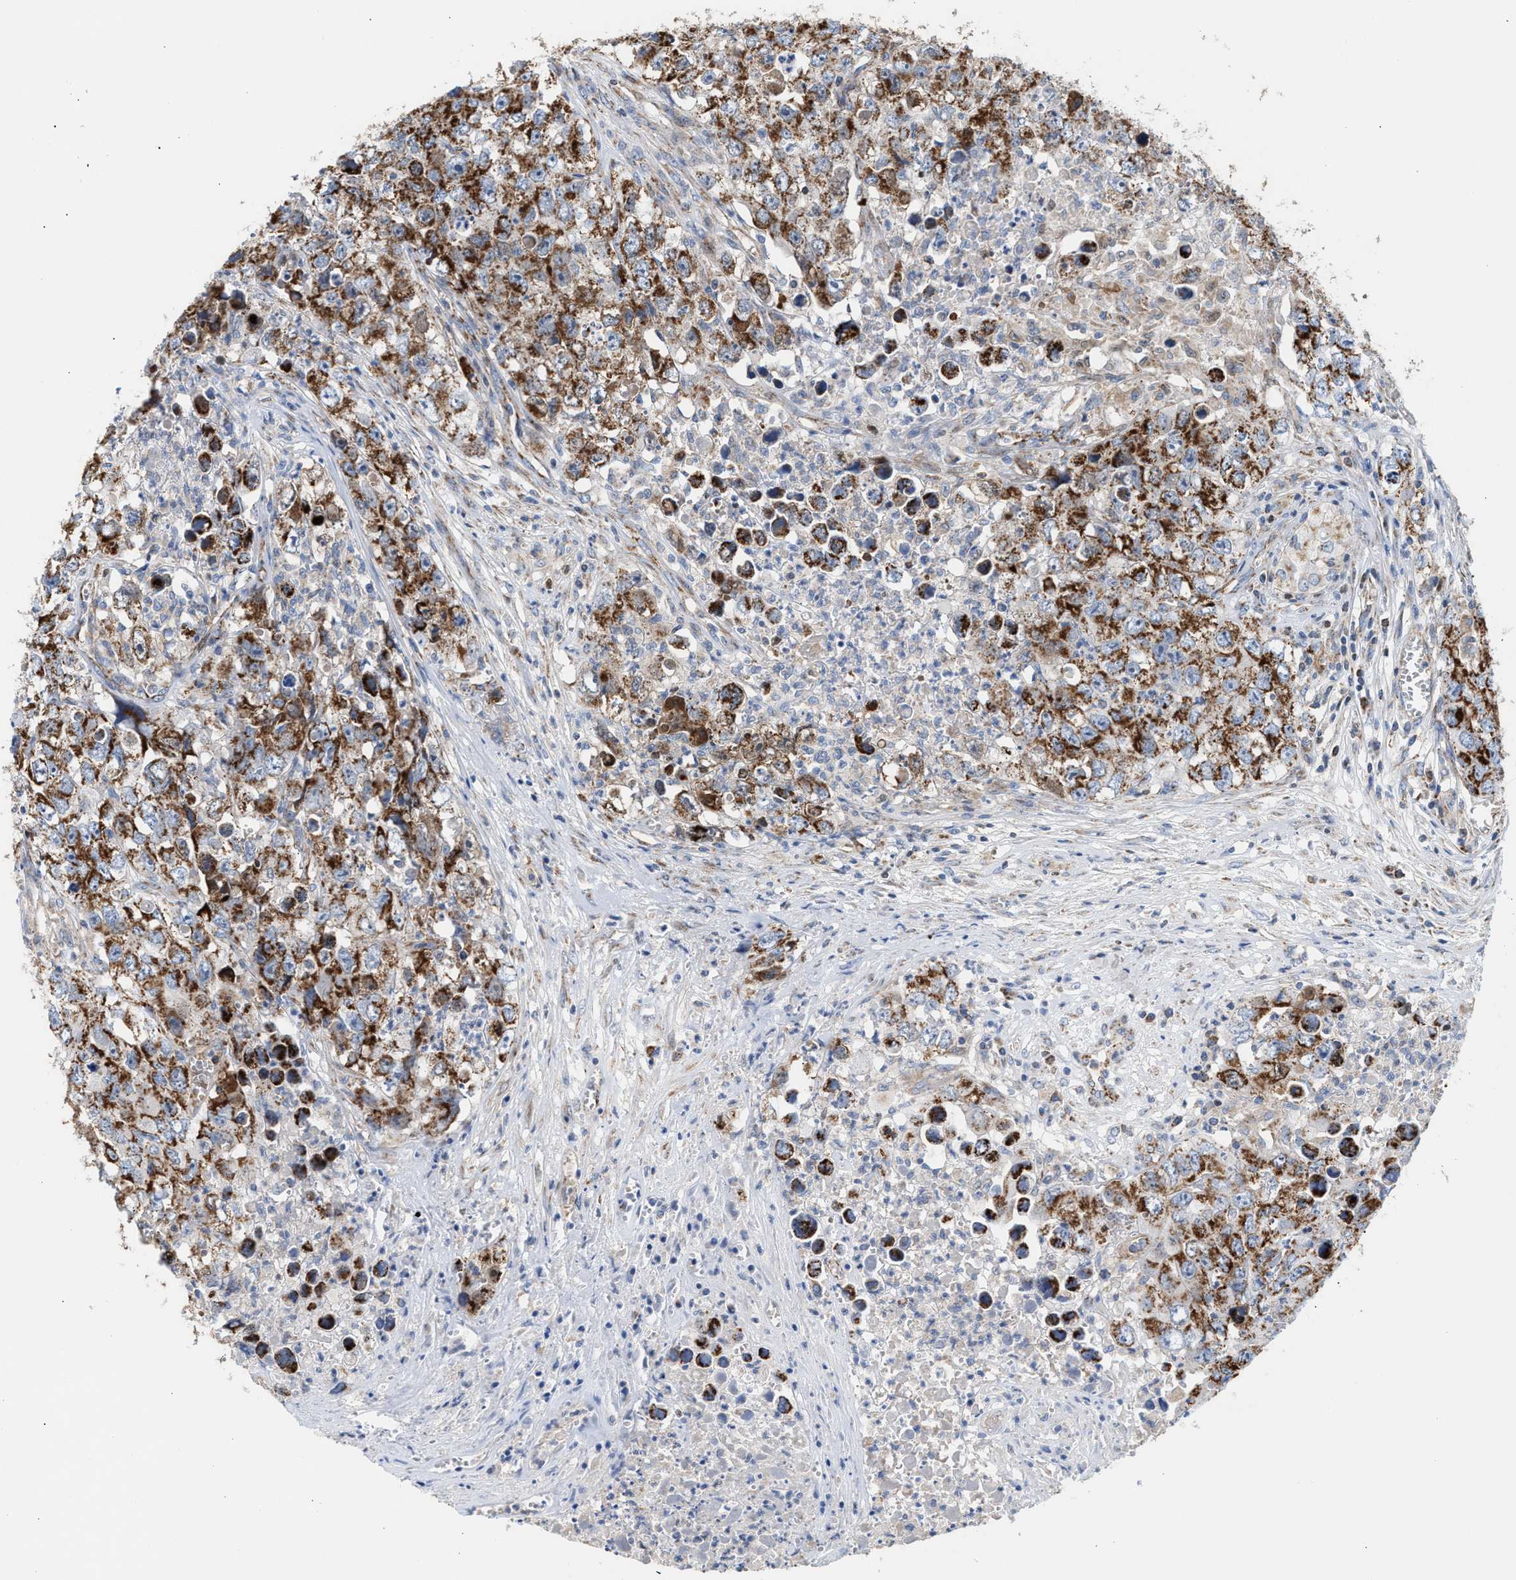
{"staining": {"intensity": "strong", "quantity": ">75%", "location": "cytoplasmic/membranous"}, "tissue": "testis cancer", "cell_type": "Tumor cells", "image_type": "cancer", "snomed": [{"axis": "morphology", "description": "Seminoma, NOS"}, {"axis": "morphology", "description": "Carcinoma, Embryonal, NOS"}, {"axis": "topography", "description": "Testis"}], "caption": "Tumor cells reveal strong cytoplasmic/membranous positivity in about >75% of cells in testis cancer (seminoma).", "gene": "MECR", "patient": {"sex": "male", "age": 43}}